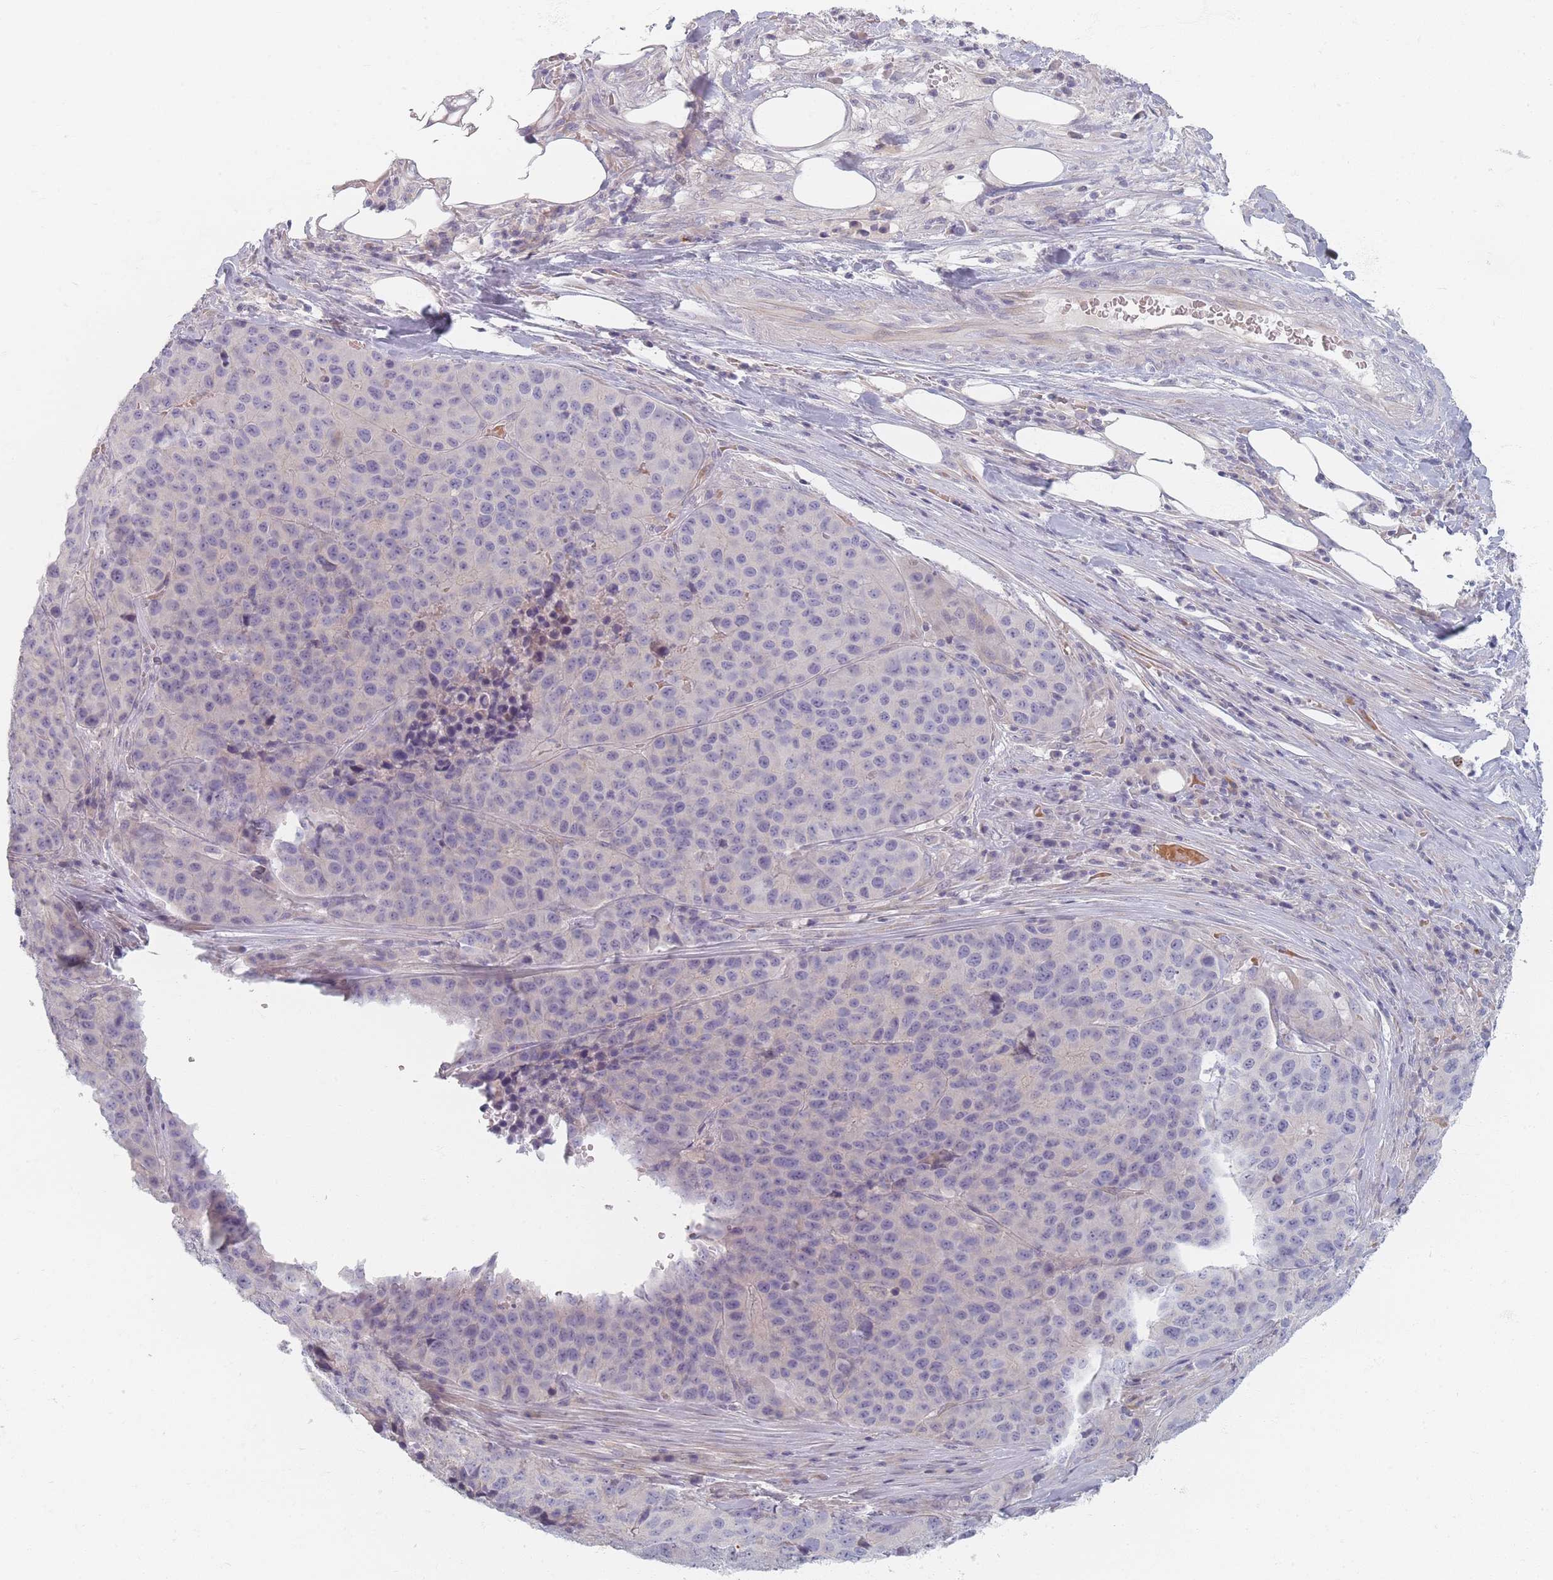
{"staining": {"intensity": "negative", "quantity": "none", "location": "none"}, "tissue": "stomach cancer", "cell_type": "Tumor cells", "image_type": "cancer", "snomed": [{"axis": "morphology", "description": "Adenocarcinoma, NOS"}, {"axis": "topography", "description": "Stomach"}], "caption": "An IHC micrograph of stomach adenocarcinoma is shown. There is no staining in tumor cells of stomach adenocarcinoma.", "gene": "TMOD1", "patient": {"sex": "male", "age": 71}}